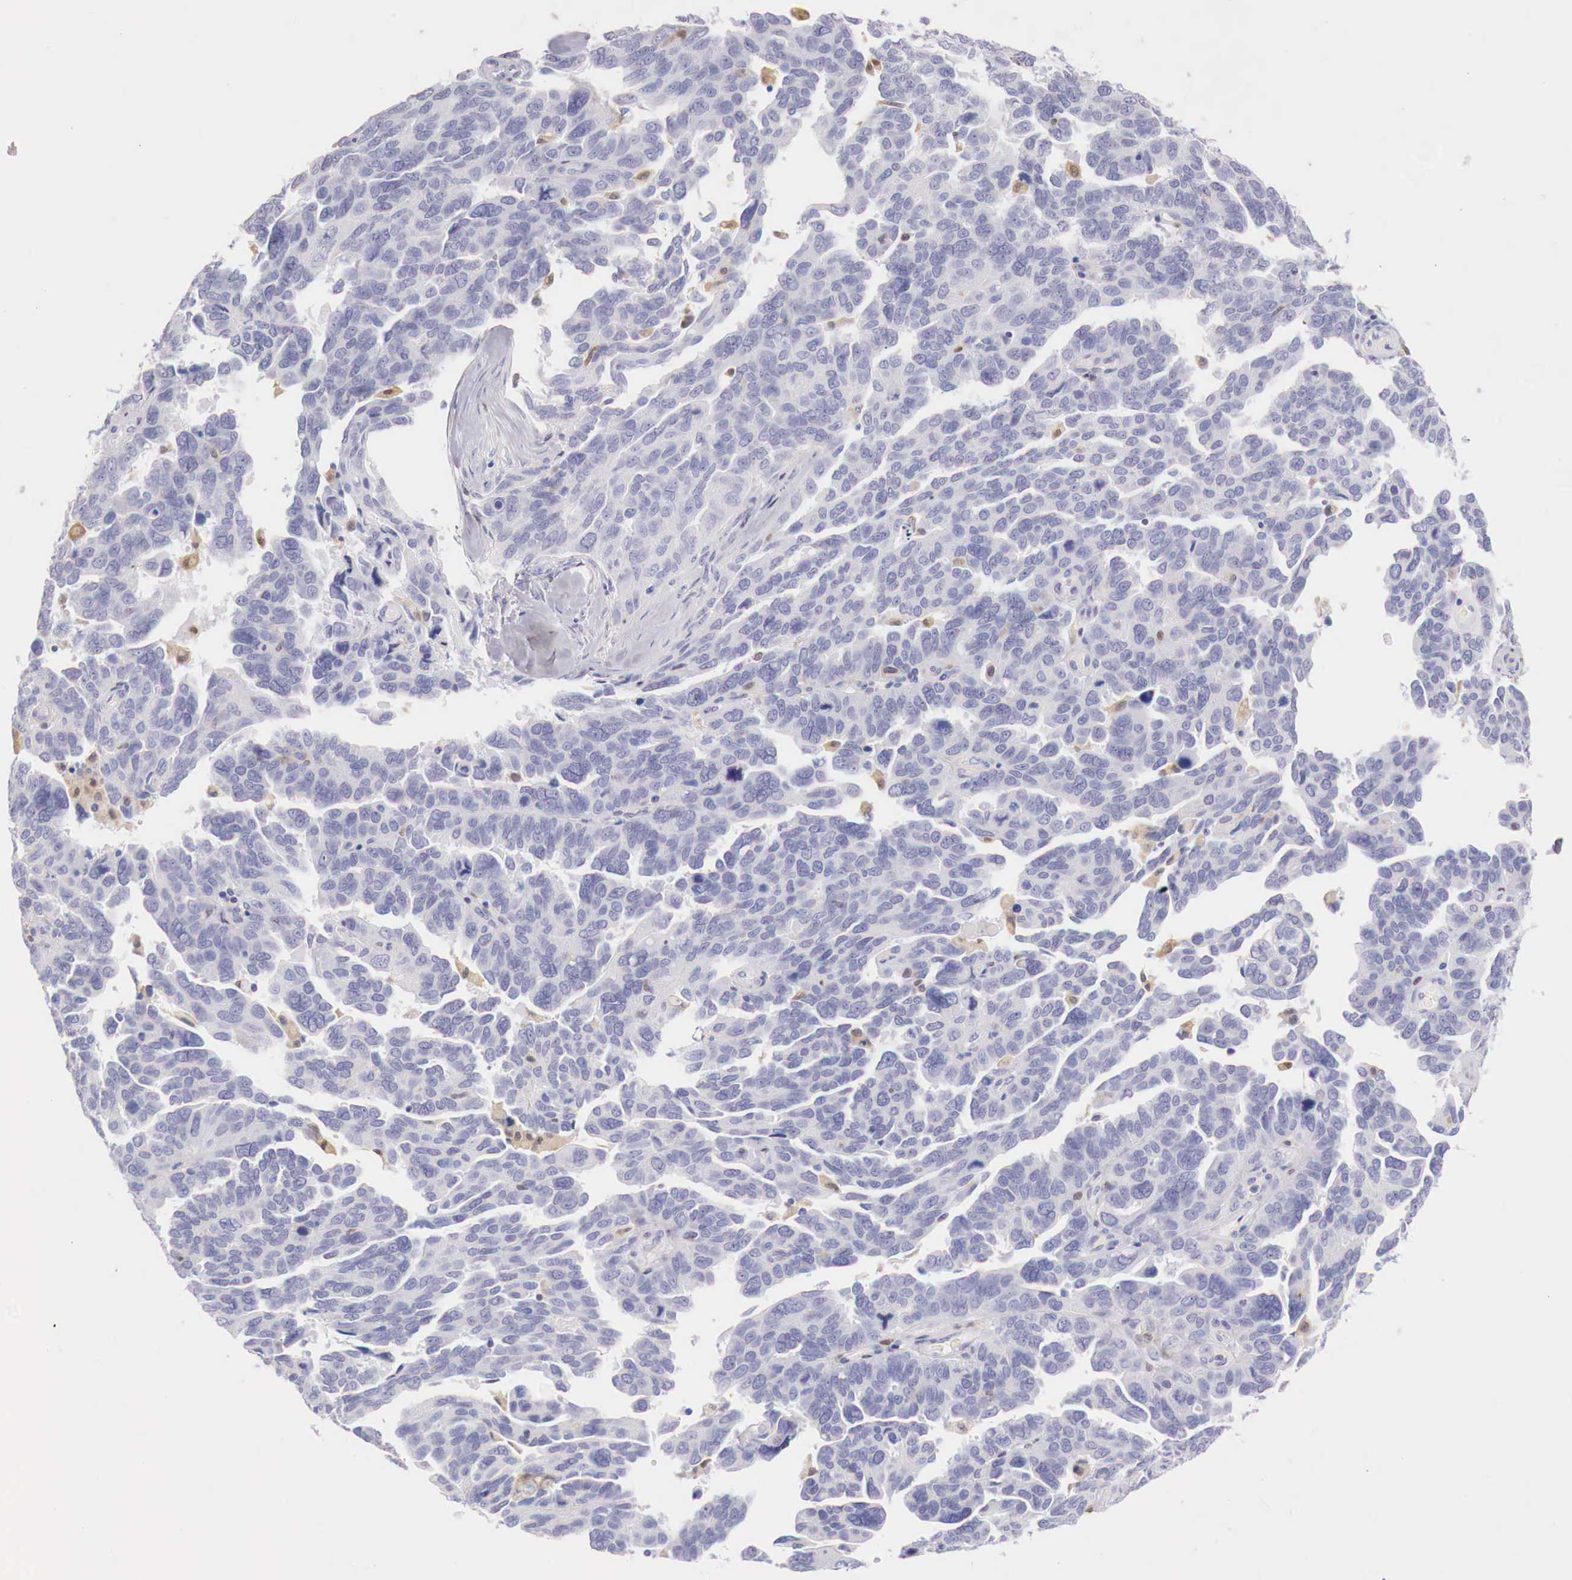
{"staining": {"intensity": "negative", "quantity": "none", "location": "none"}, "tissue": "ovarian cancer", "cell_type": "Tumor cells", "image_type": "cancer", "snomed": [{"axis": "morphology", "description": "Cystadenocarcinoma, serous, NOS"}, {"axis": "topography", "description": "Ovary"}], "caption": "A photomicrograph of human serous cystadenocarcinoma (ovarian) is negative for staining in tumor cells. (Stains: DAB immunohistochemistry with hematoxylin counter stain, Microscopy: brightfield microscopy at high magnification).", "gene": "RENBP", "patient": {"sex": "female", "age": 64}}